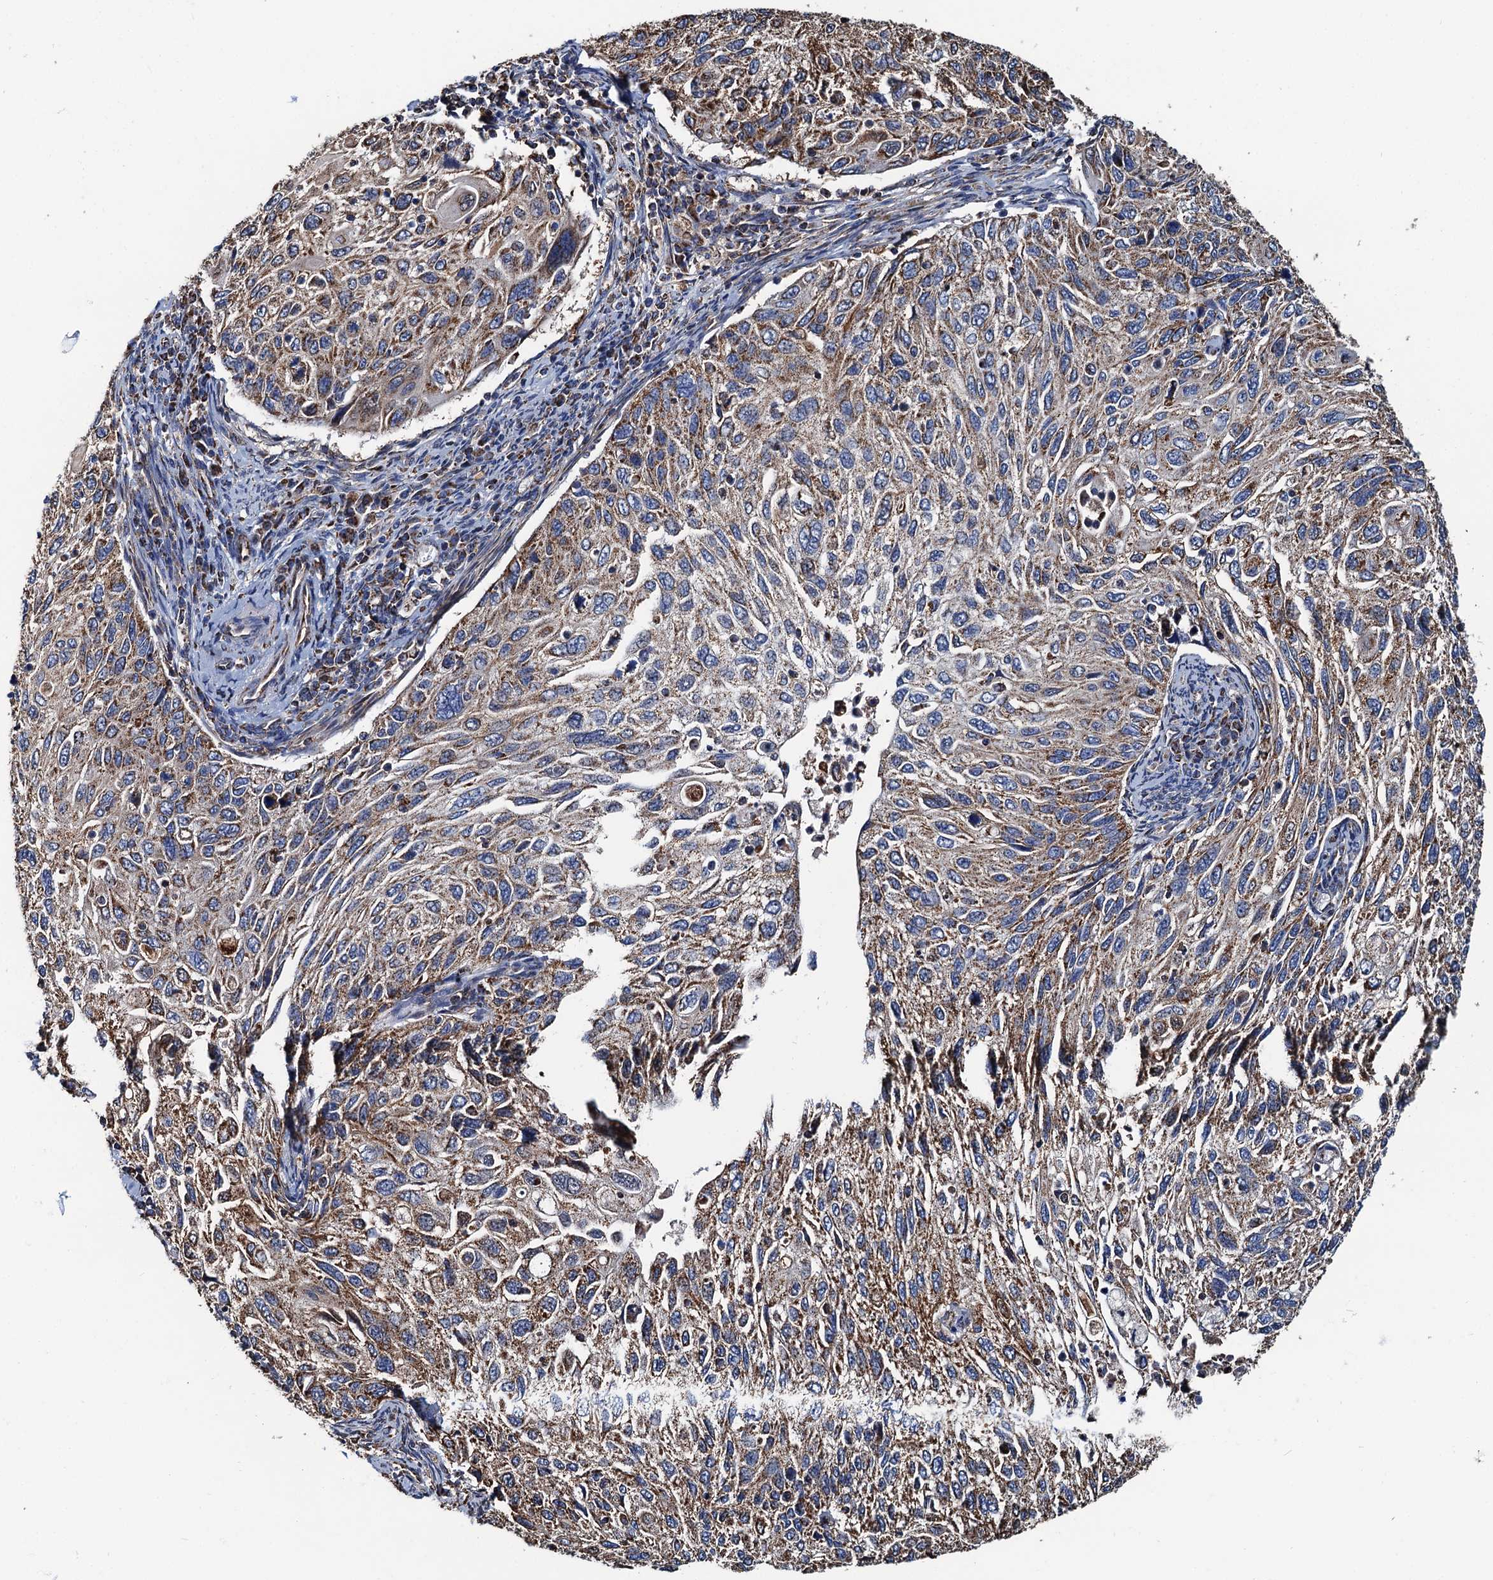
{"staining": {"intensity": "moderate", "quantity": "25%-75%", "location": "cytoplasmic/membranous"}, "tissue": "cervical cancer", "cell_type": "Tumor cells", "image_type": "cancer", "snomed": [{"axis": "morphology", "description": "Squamous cell carcinoma, NOS"}, {"axis": "topography", "description": "Cervix"}], "caption": "DAB immunohistochemical staining of squamous cell carcinoma (cervical) reveals moderate cytoplasmic/membranous protein positivity in approximately 25%-75% of tumor cells.", "gene": "AAGAB", "patient": {"sex": "female", "age": 70}}